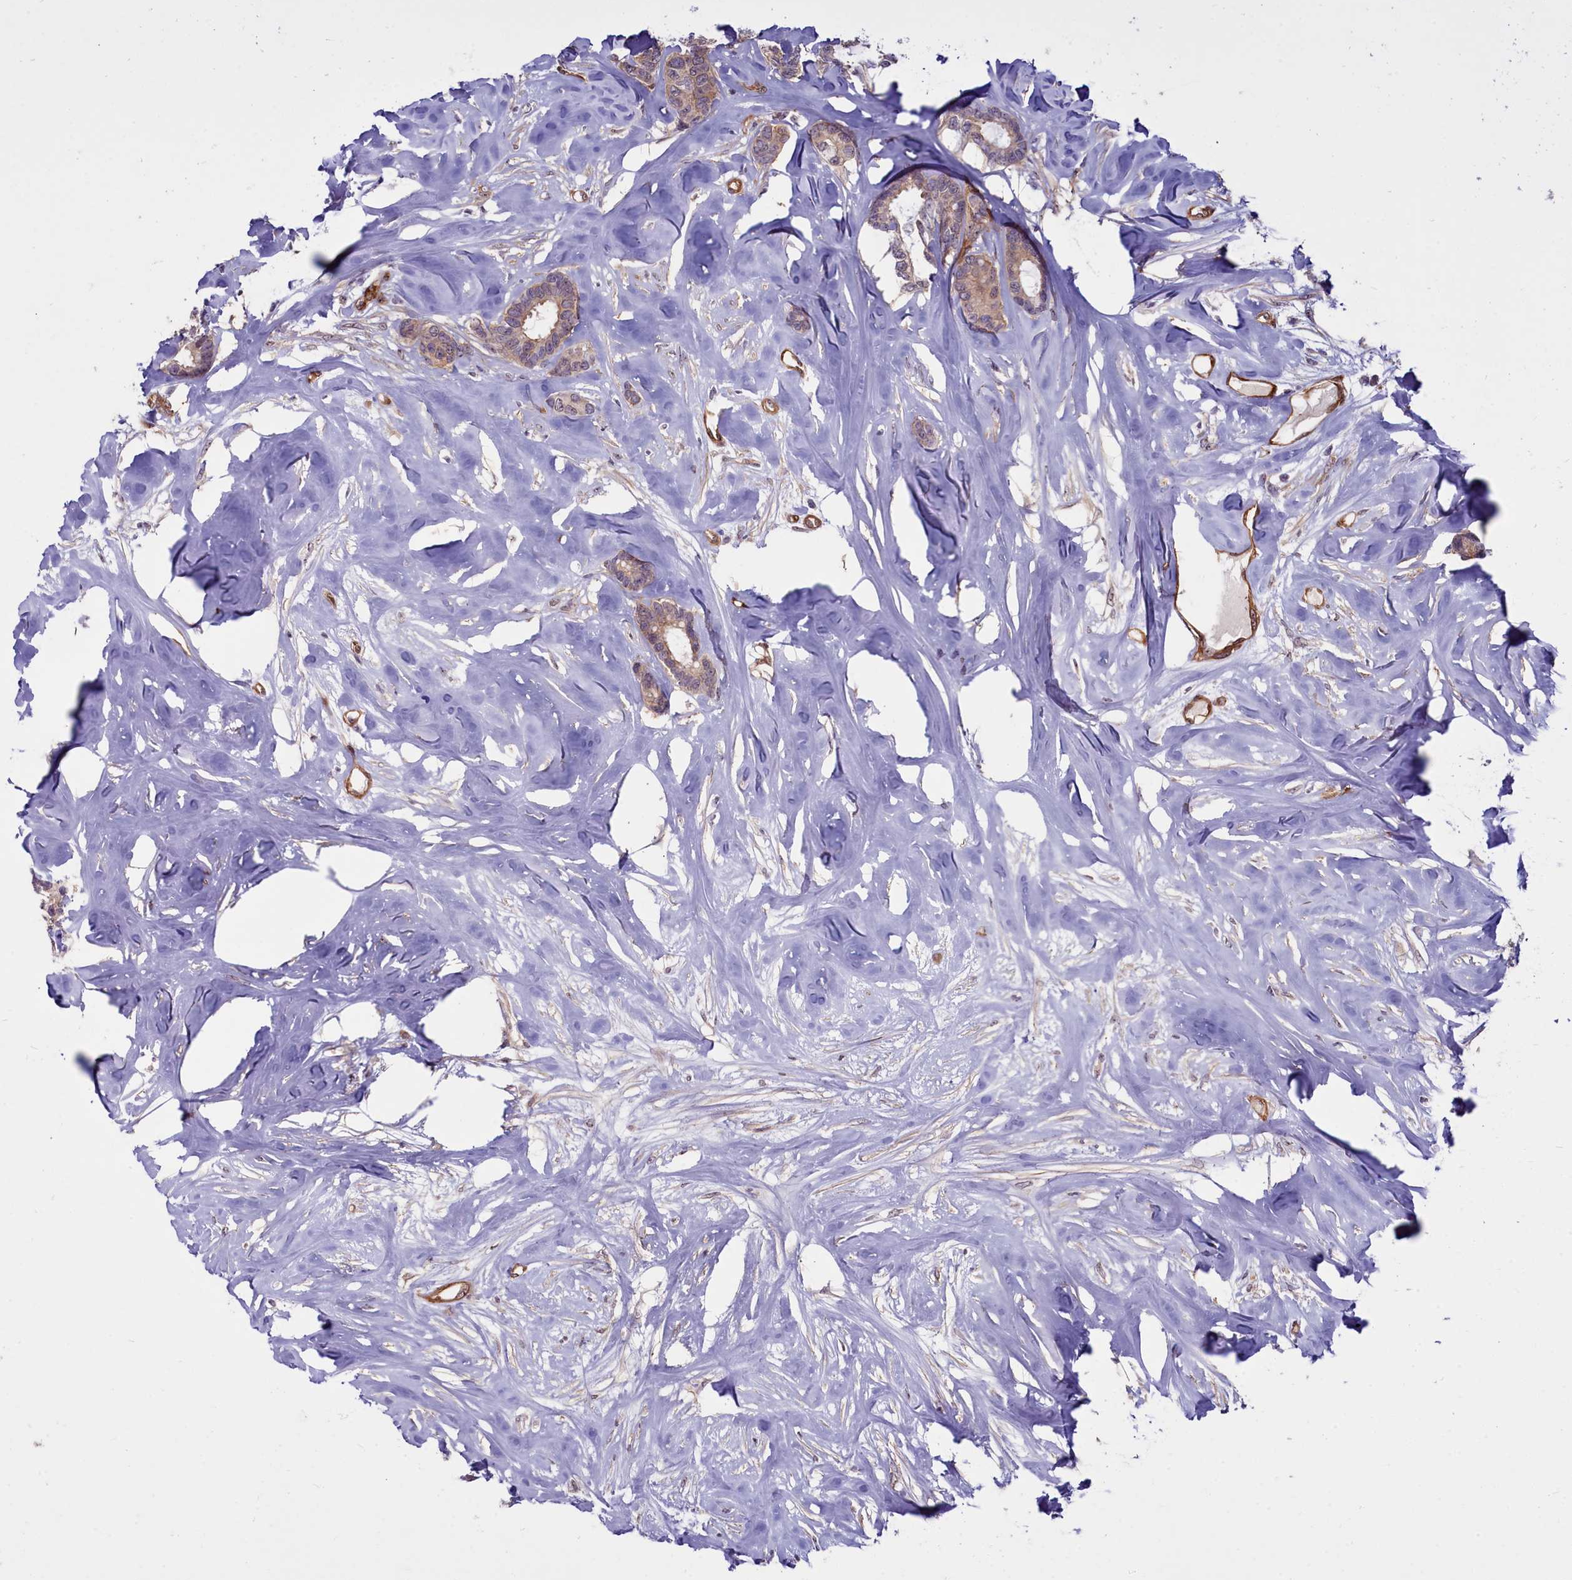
{"staining": {"intensity": "weak", "quantity": ">75%", "location": "cytoplasmic/membranous"}, "tissue": "breast cancer", "cell_type": "Tumor cells", "image_type": "cancer", "snomed": [{"axis": "morphology", "description": "Duct carcinoma"}, {"axis": "topography", "description": "Breast"}], "caption": "Breast cancer stained with a protein marker exhibits weak staining in tumor cells.", "gene": "BCAR1", "patient": {"sex": "female", "age": 87}}